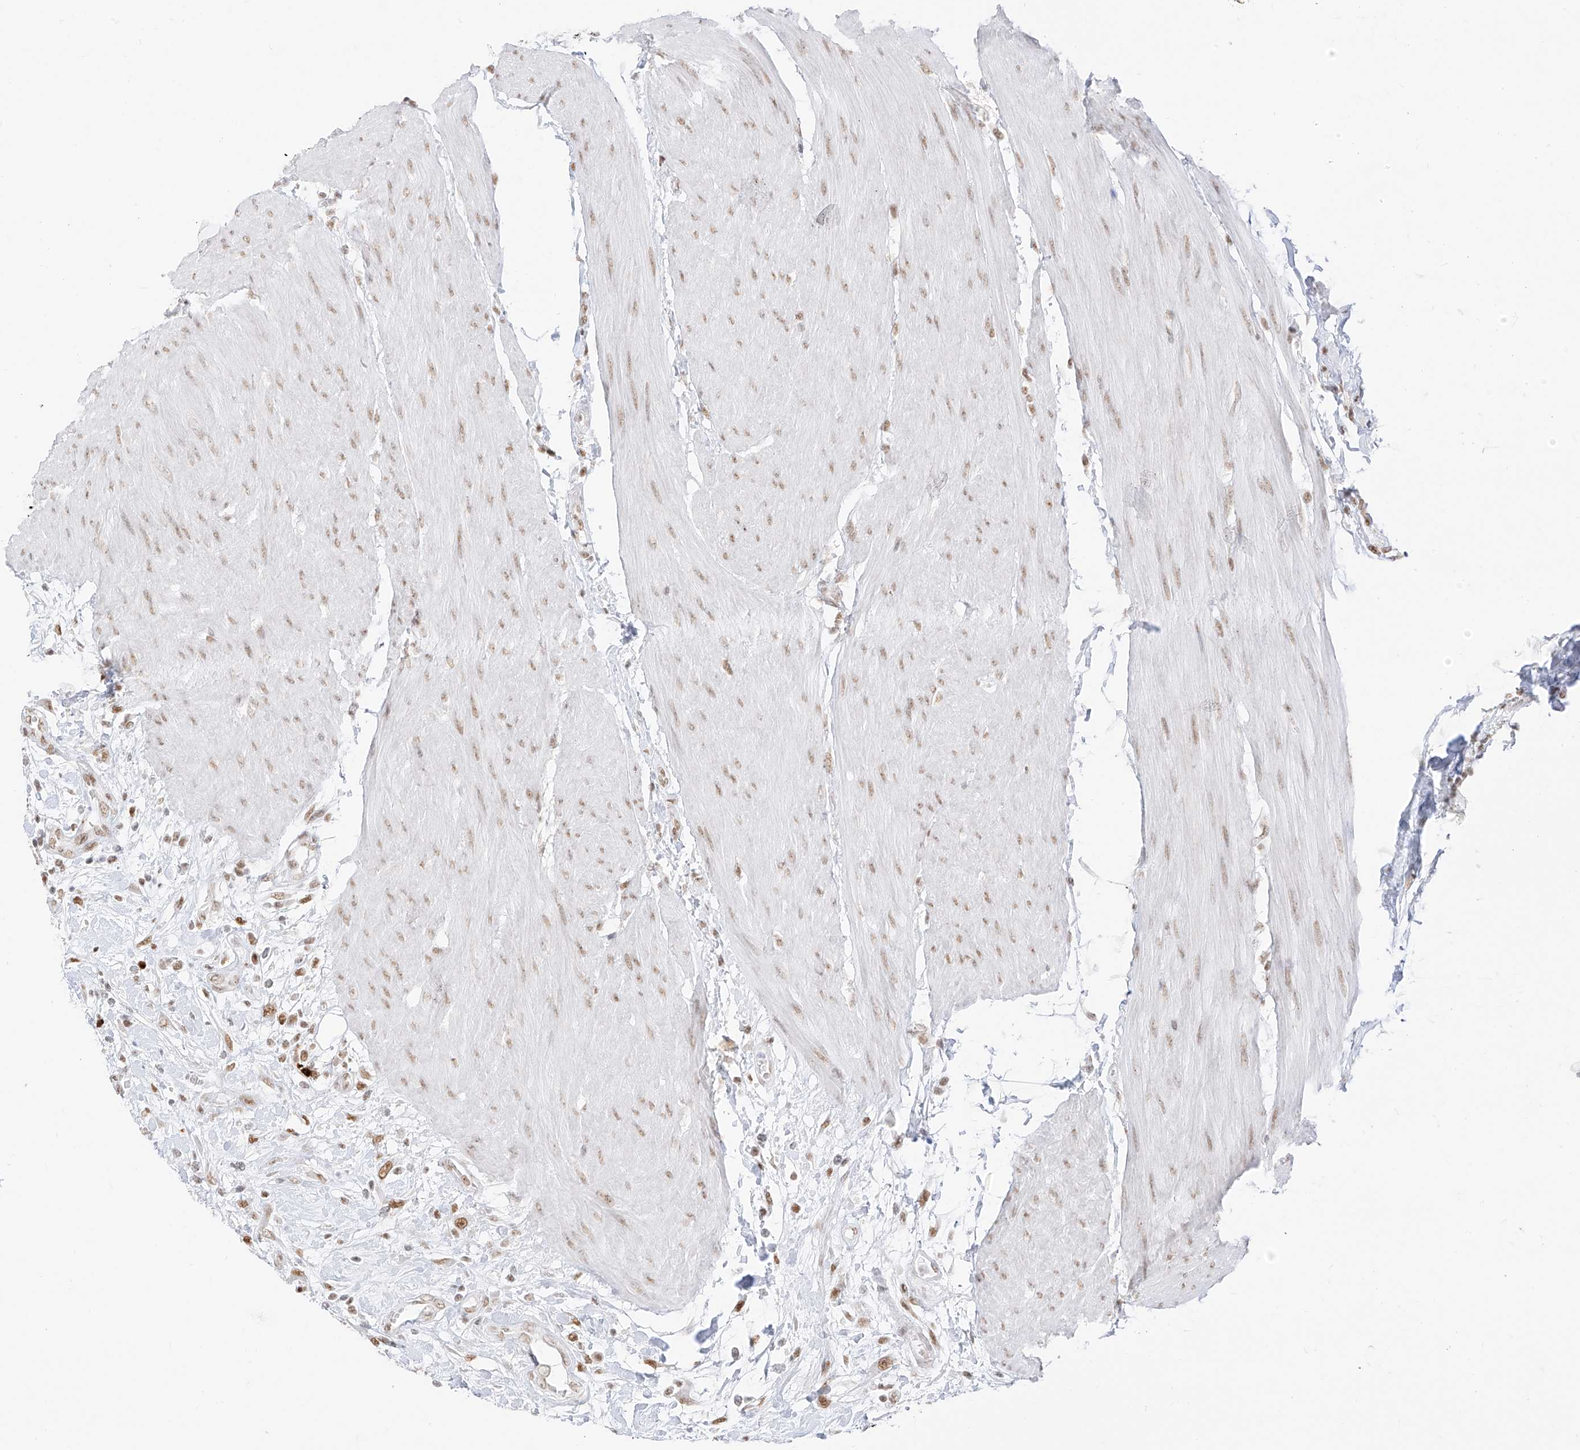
{"staining": {"intensity": "moderate", "quantity": ">75%", "location": "nuclear"}, "tissue": "urothelial cancer", "cell_type": "Tumor cells", "image_type": "cancer", "snomed": [{"axis": "morphology", "description": "Urothelial carcinoma, High grade"}, {"axis": "topography", "description": "Urinary bladder"}], "caption": "There is medium levels of moderate nuclear positivity in tumor cells of urothelial cancer, as demonstrated by immunohistochemical staining (brown color).", "gene": "SUPT5H", "patient": {"sex": "male", "age": 50}}